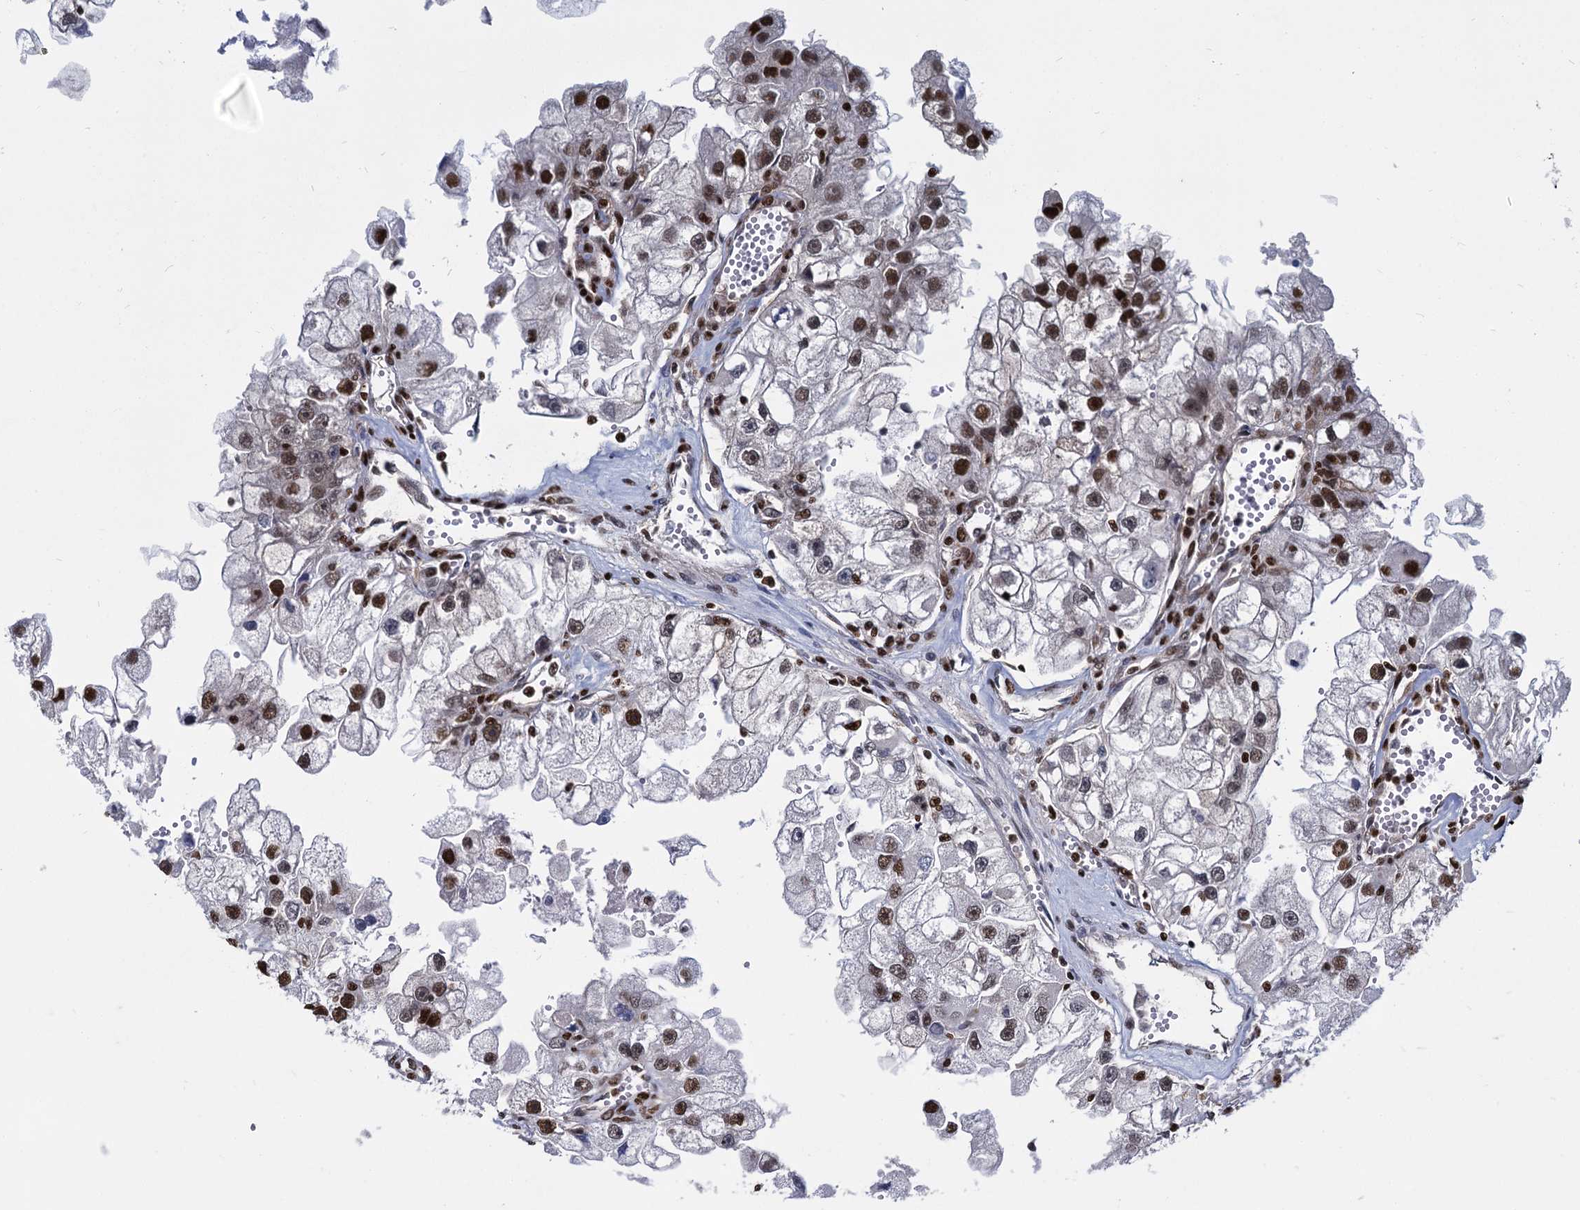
{"staining": {"intensity": "strong", "quantity": "25%-75%", "location": "nuclear"}, "tissue": "renal cancer", "cell_type": "Tumor cells", "image_type": "cancer", "snomed": [{"axis": "morphology", "description": "Adenocarcinoma, NOS"}, {"axis": "topography", "description": "Kidney"}], "caption": "Human adenocarcinoma (renal) stained with a protein marker exhibits strong staining in tumor cells.", "gene": "DCPS", "patient": {"sex": "male", "age": 63}}